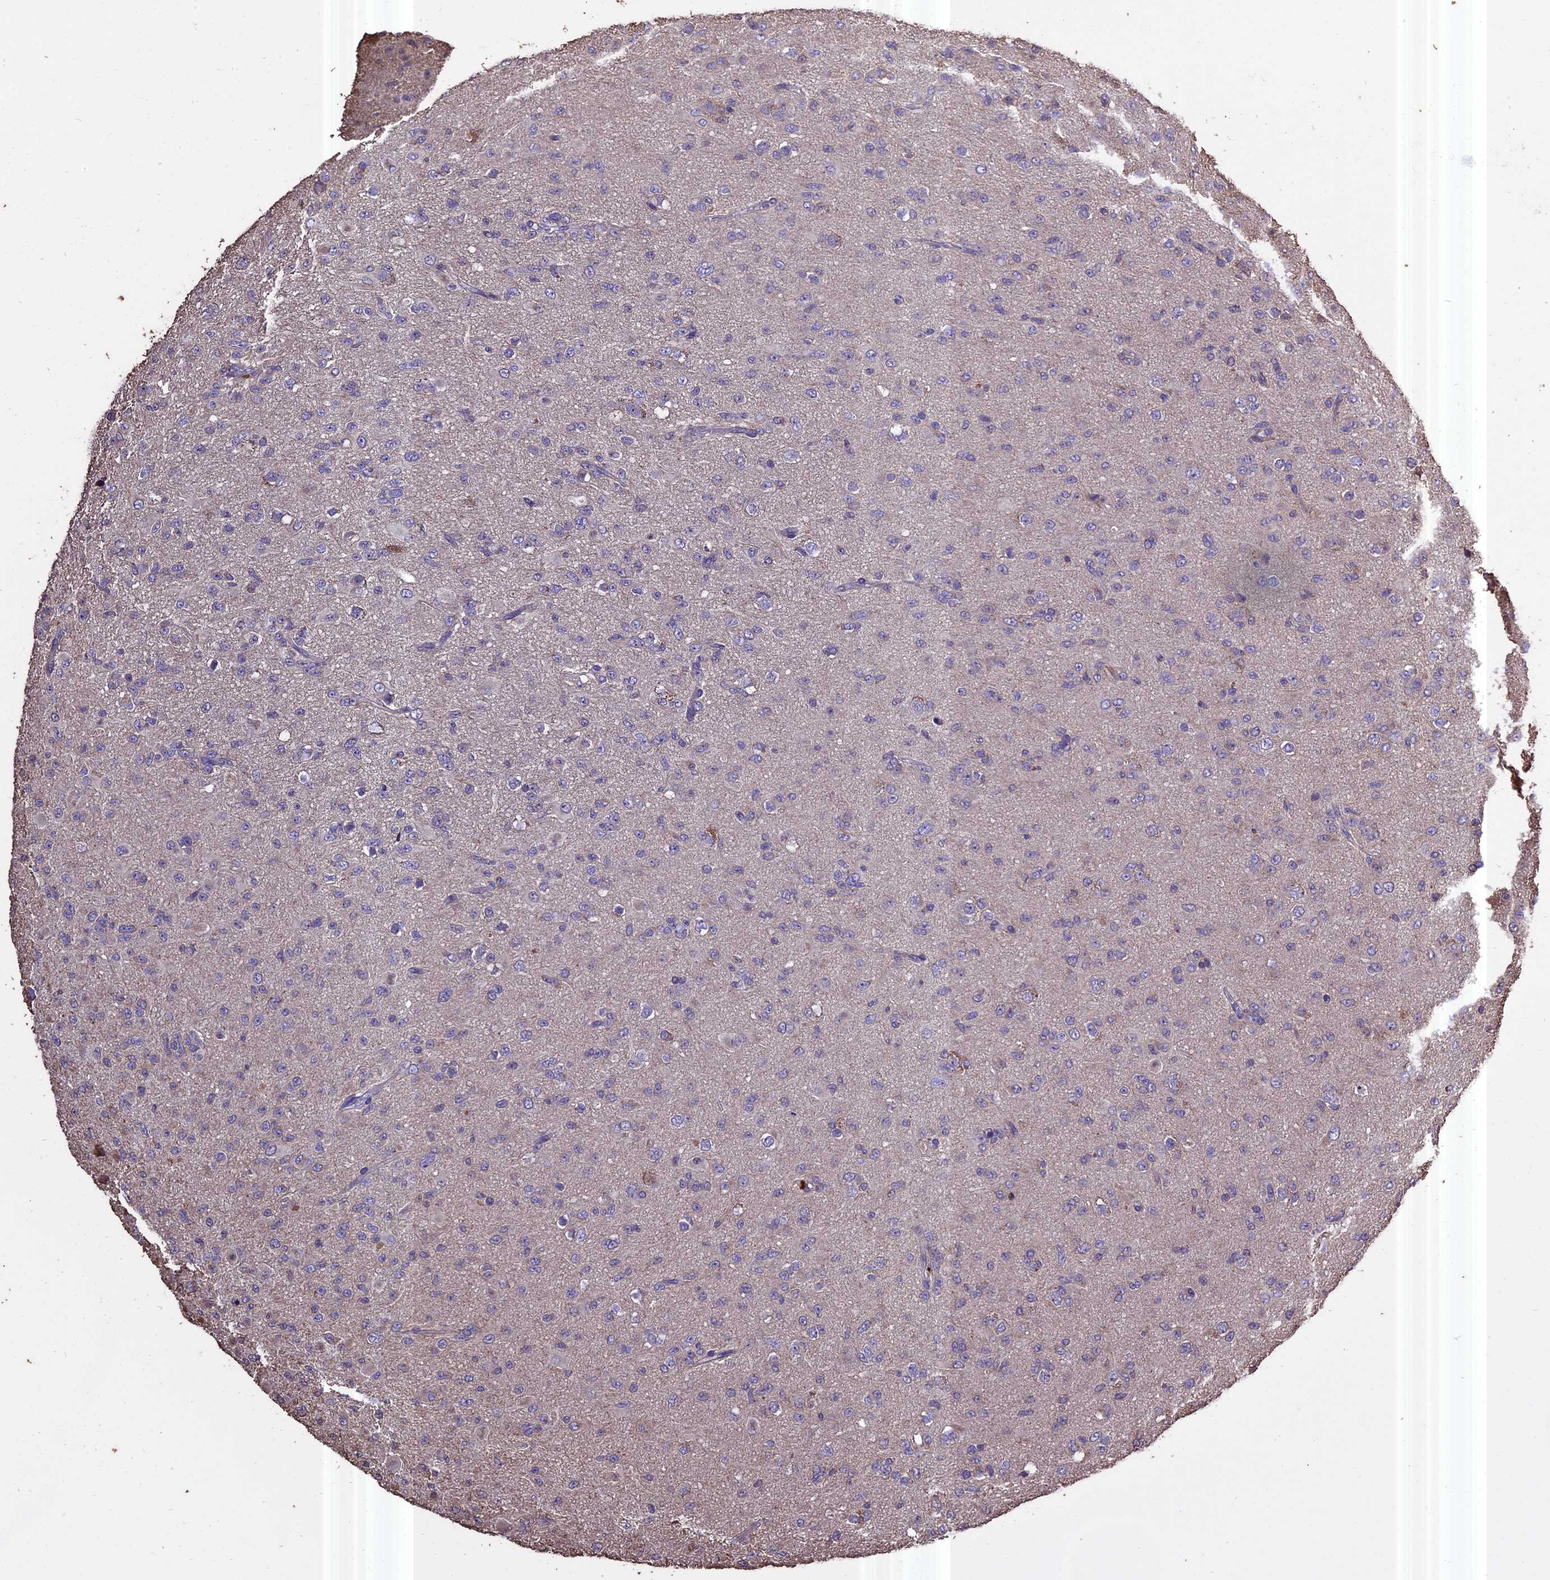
{"staining": {"intensity": "negative", "quantity": "none", "location": "none"}, "tissue": "glioma", "cell_type": "Tumor cells", "image_type": "cancer", "snomed": [{"axis": "morphology", "description": "Glioma, malignant, Low grade"}, {"axis": "topography", "description": "Brain"}], "caption": "The IHC image has no significant expression in tumor cells of glioma tissue.", "gene": "PGPEP1L", "patient": {"sex": "male", "age": 65}}